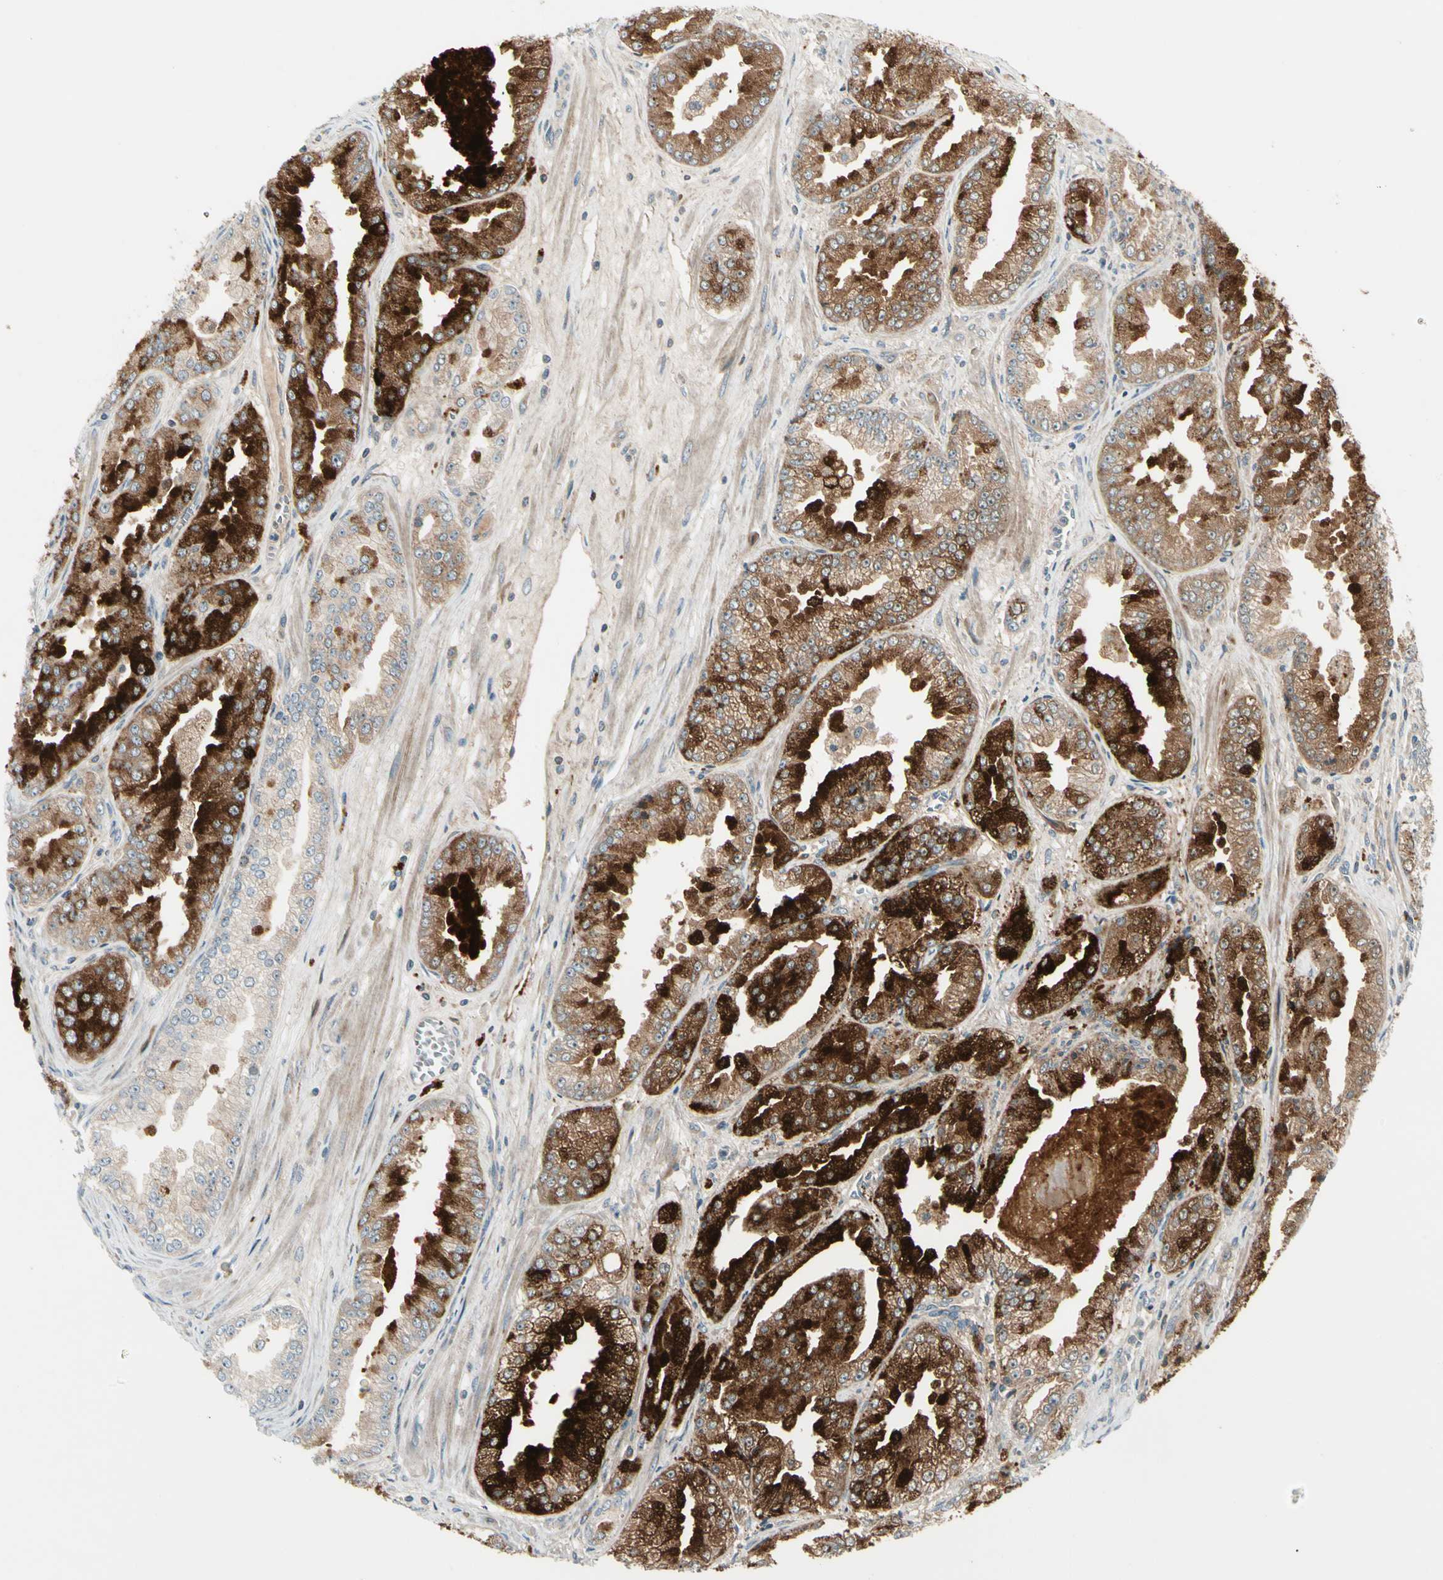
{"staining": {"intensity": "strong", "quantity": ">75%", "location": "cytoplasmic/membranous"}, "tissue": "prostate cancer", "cell_type": "Tumor cells", "image_type": "cancer", "snomed": [{"axis": "morphology", "description": "Adenocarcinoma, High grade"}, {"axis": "topography", "description": "Prostate"}], "caption": "DAB (3,3'-diaminobenzidine) immunohistochemical staining of human prostate cancer (adenocarcinoma (high-grade)) demonstrates strong cytoplasmic/membranous protein staining in approximately >75% of tumor cells.", "gene": "ACVR1C", "patient": {"sex": "male", "age": 61}}